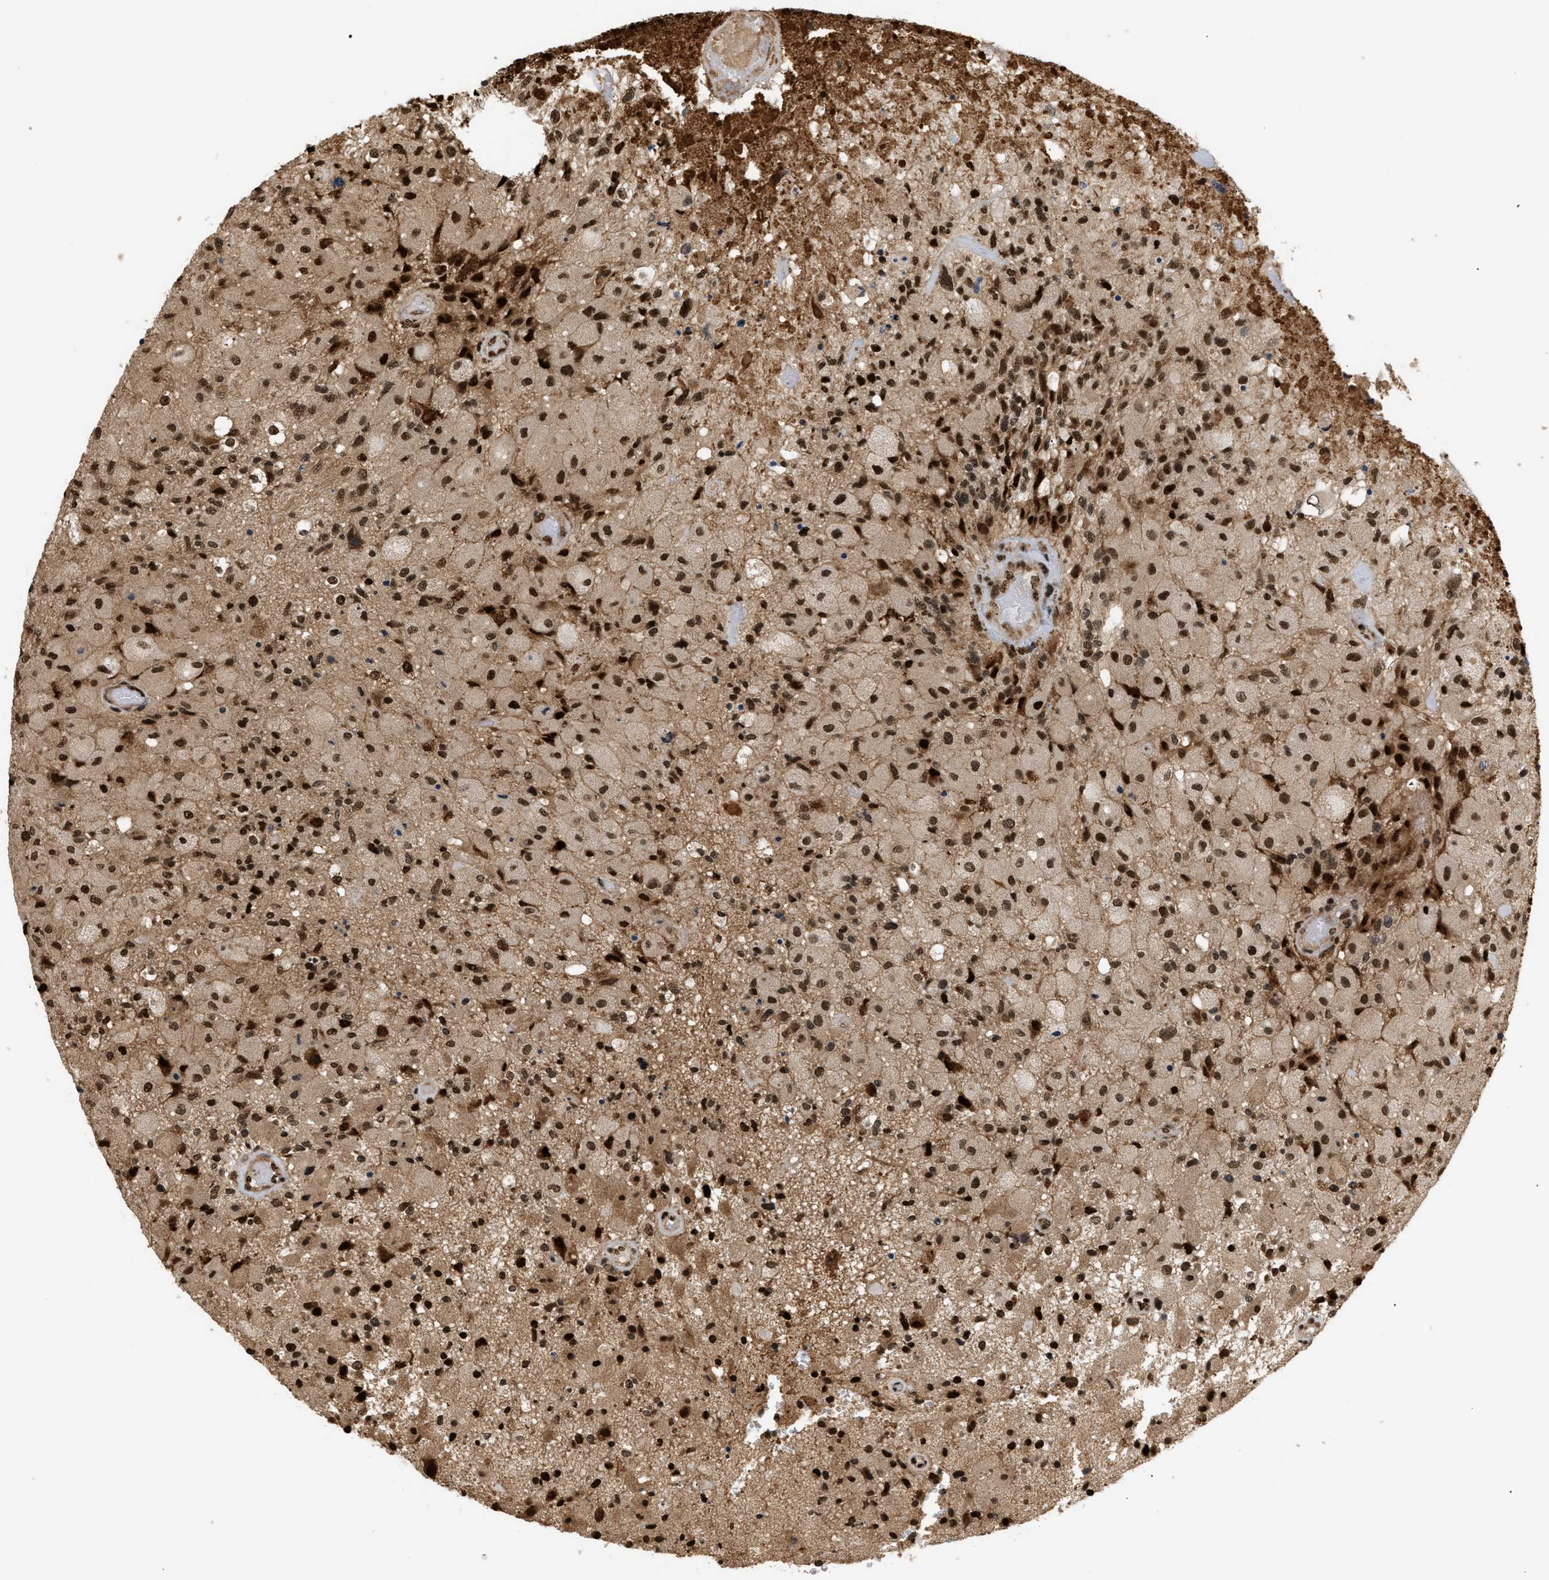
{"staining": {"intensity": "strong", "quantity": ">75%", "location": "nuclear"}, "tissue": "glioma", "cell_type": "Tumor cells", "image_type": "cancer", "snomed": [{"axis": "morphology", "description": "Normal tissue, NOS"}, {"axis": "morphology", "description": "Glioma, malignant, High grade"}, {"axis": "topography", "description": "Cerebral cortex"}], "caption": "The immunohistochemical stain highlights strong nuclear positivity in tumor cells of malignant high-grade glioma tissue.", "gene": "RBM5", "patient": {"sex": "male", "age": 77}}